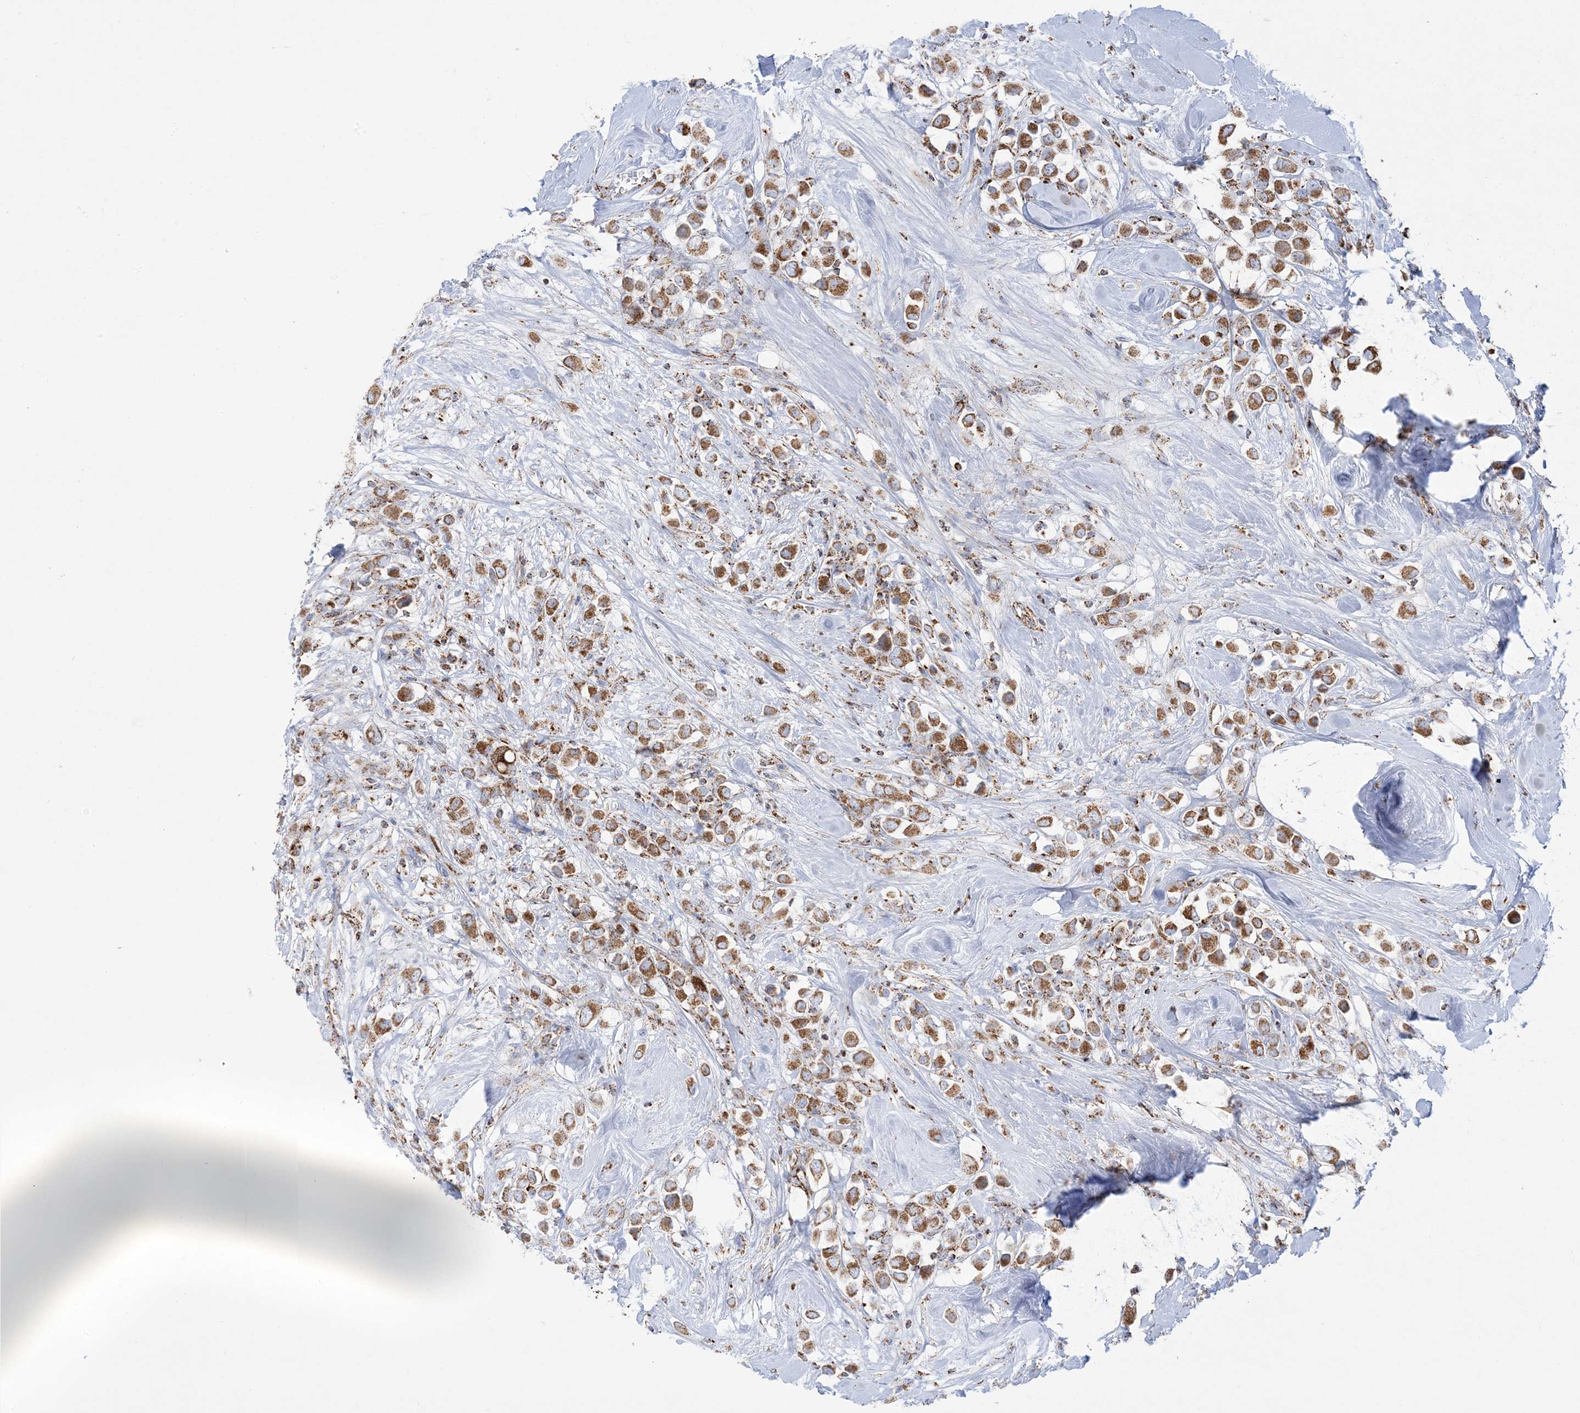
{"staining": {"intensity": "moderate", "quantity": ">75%", "location": "cytoplasmic/membranous"}, "tissue": "breast cancer", "cell_type": "Tumor cells", "image_type": "cancer", "snomed": [{"axis": "morphology", "description": "Duct carcinoma"}, {"axis": "topography", "description": "Breast"}], "caption": "Protein analysis of invasive ductal carcinoma (breast) tissue displays moderate cytoplasmic/membranous expression in about >75% of tumor cells.", "gene": "MRPS36", "patient": {"sex": "female", "age": 61}}